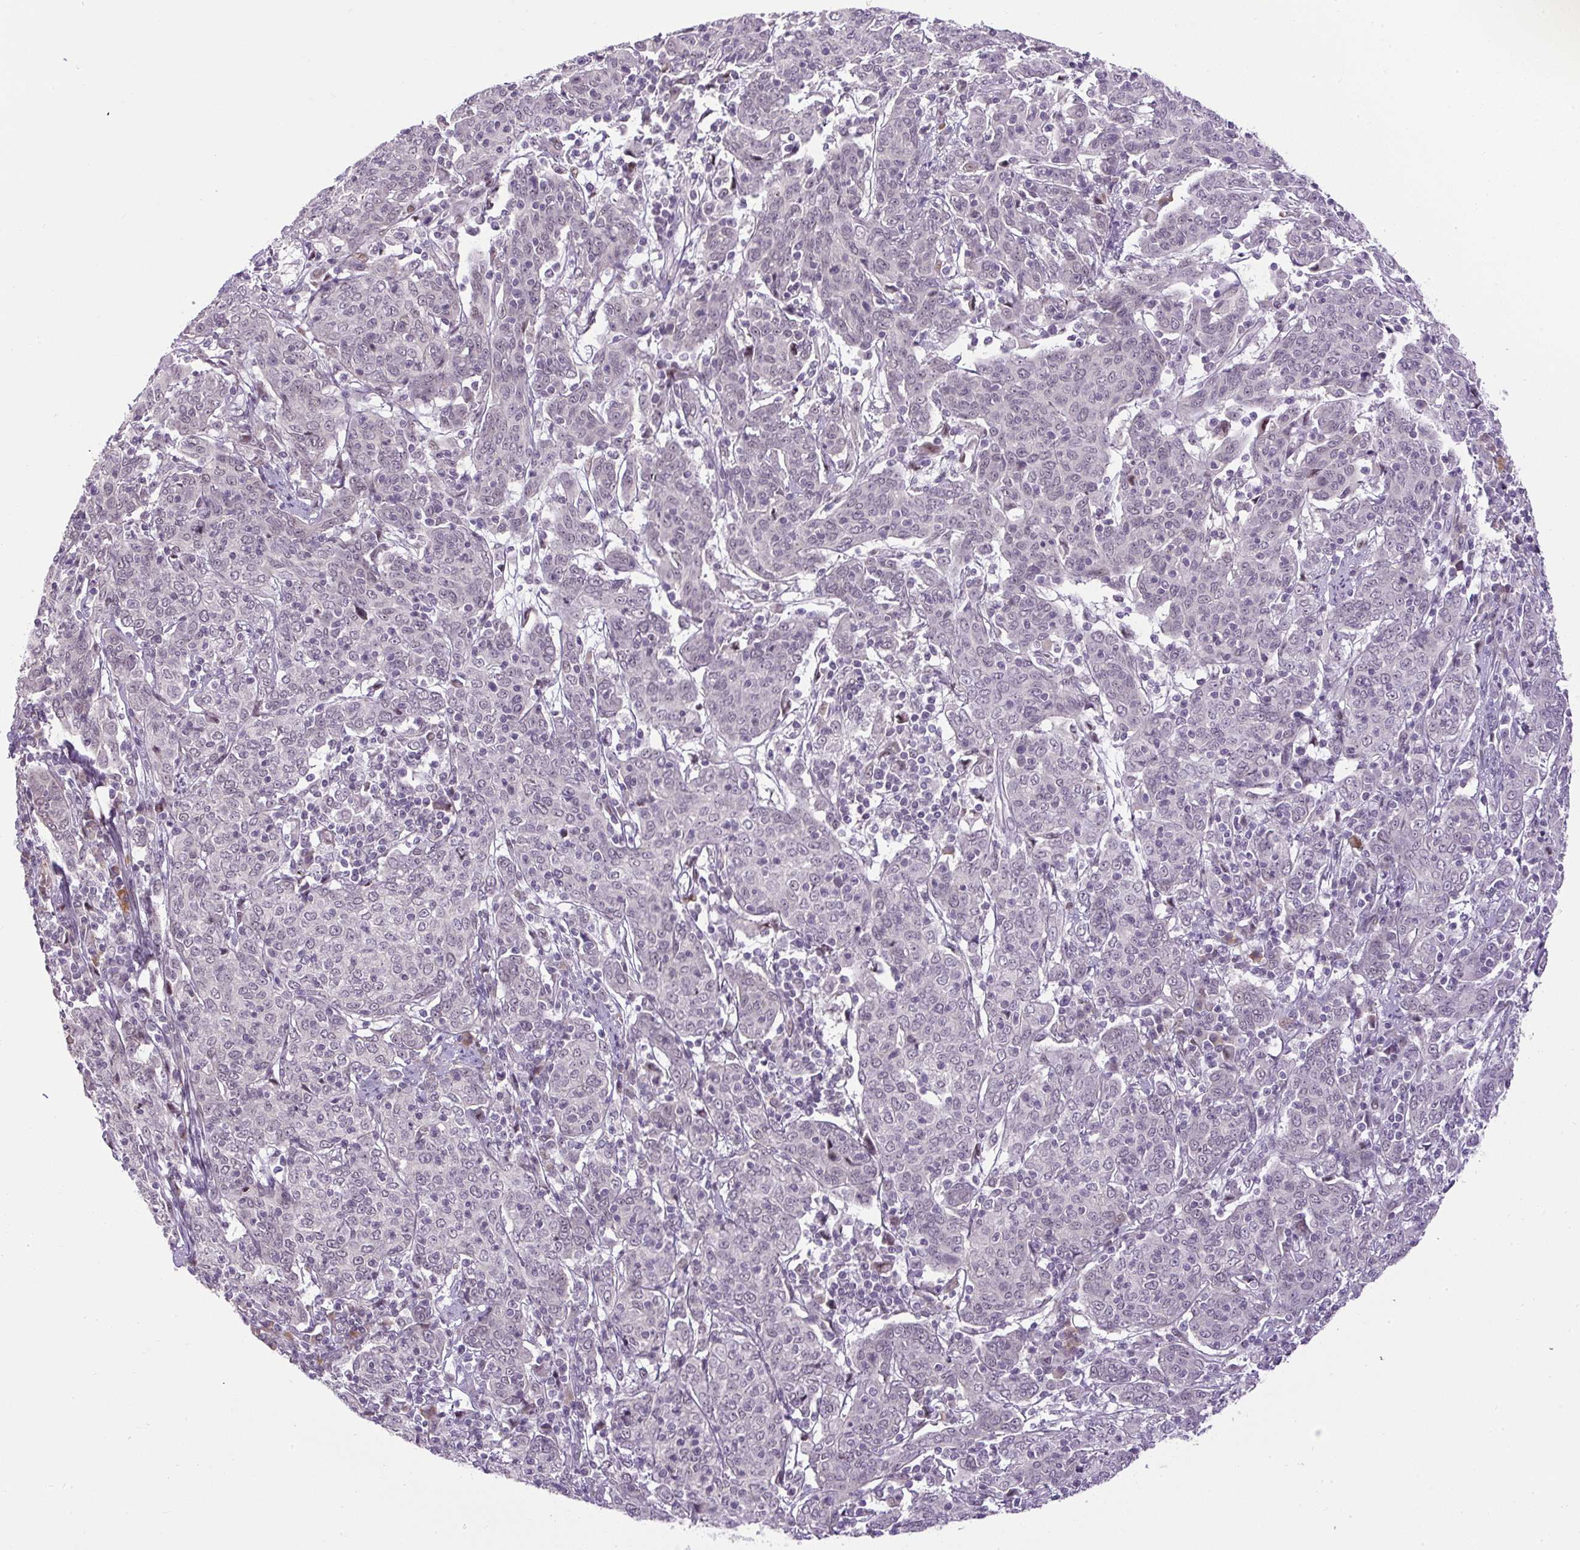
{"staining": {"intensity": "moderate", "quantity": "<25%", "location": "nuclear"}, "tissue": "cervical cancer", "cell_type": "Tumor cells", "image_type": "cancer", "snomed": [{"axis": "morphology", "description": "Squamous cell carcinoma, NOS"}, {"axis": "topography", "description": "Cervix"}], "caption": "Immunohistochemistry (IHC) histopathology image of cervical cancer stained for a protein (brown), which reveals low levels of moderate nuclear positivity in approximately <25% of tumor cells.", "gene": "ARHGEF18", "patient": {"sex": "female", "age": 67}}